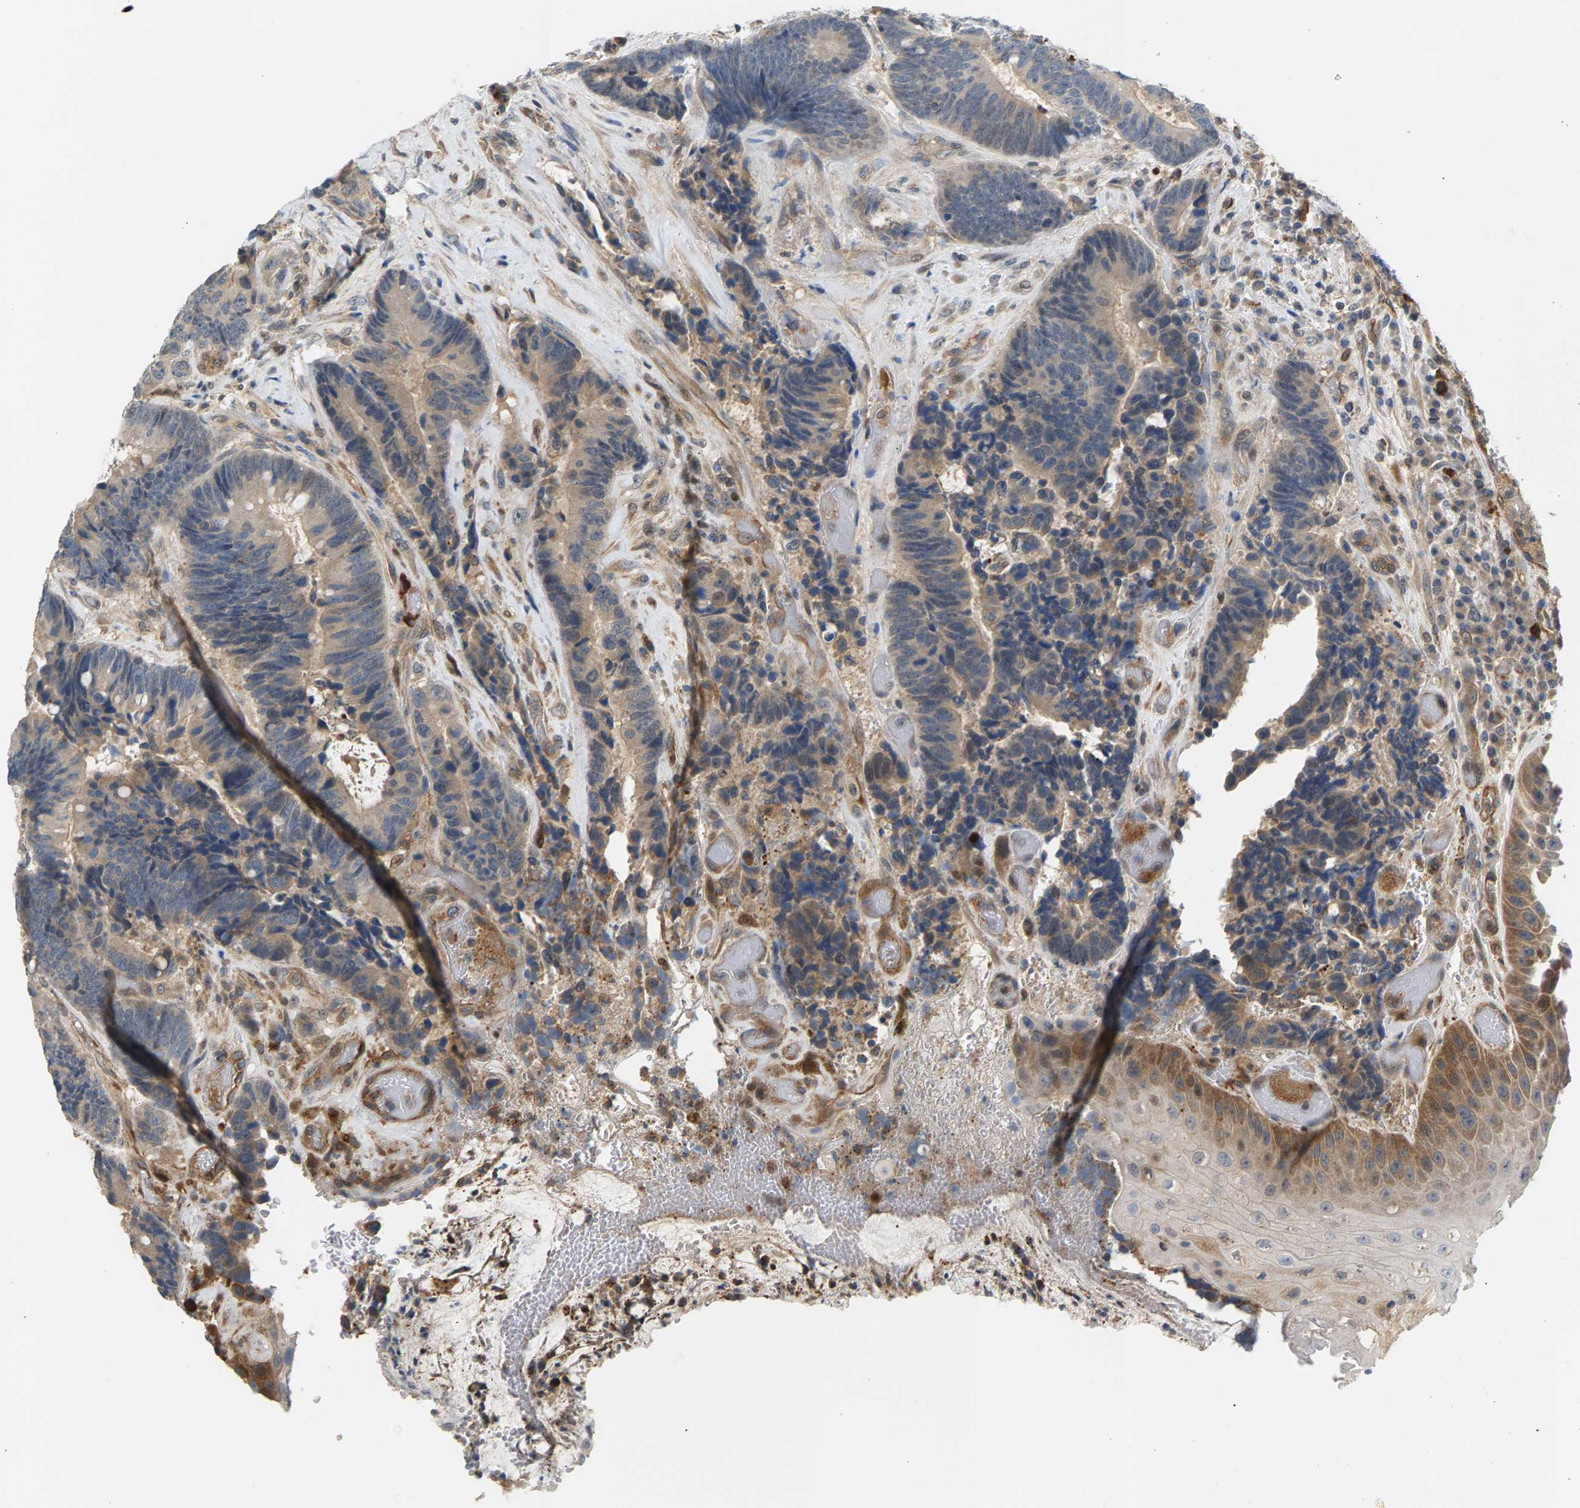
{"staining": {"intensity": "weak", "quantity": "25%-75%", "location": "cytoplasmic/membranous"}, "tissue": "colorectal cancer", "cell_type": "Tumor cells", "image_type": "cancer", "snomed": [{"axis": "morphology", "description": "Adenocarcinoma, NOS"}, {"axis": "topography", "description": "Rectum"}, {"axis": "topography", "description": "Anal"}], "caption": "Brown immunohistochemical staining in human adenocarcinoma (colorectal) exhibits weak cytoplasmic/membranous positivity in about 25%-75% of tumor cells. The staining was performed using DAB, with brown indicating positive protein expression. Nuclei are stained blue with hematoxylin.", "gene": "KRTAP27-1", "patient": {"sex": "female", "age": 89}}